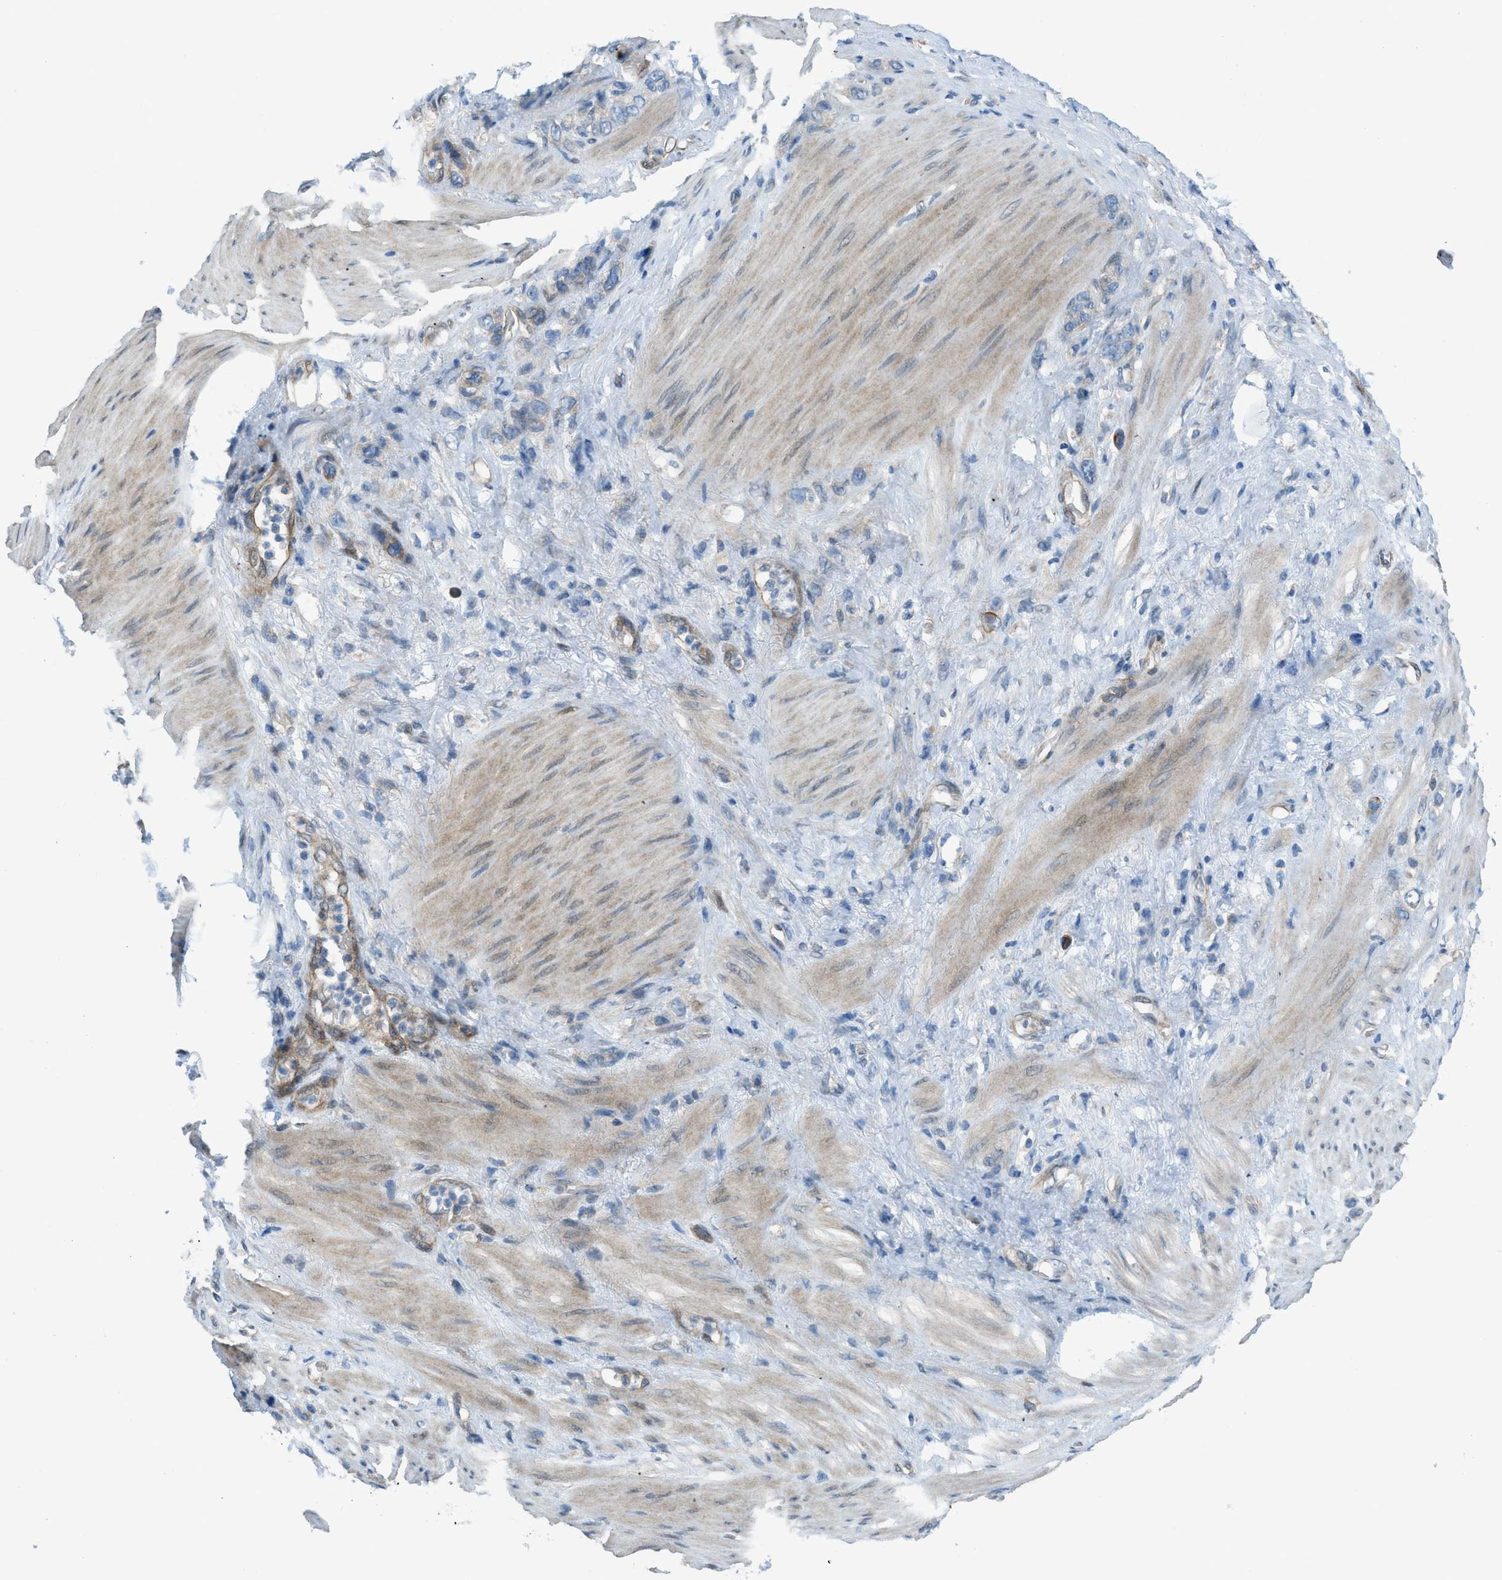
{"staining": {"intensity": "weak", "quantity": "<25%", "location": "cytoplasmic/membranous"}, "tissue": "stomach cancer", "cell_type": "Tumor cells", "image_type": "cancer", "snomed": [{"axis": "morphology", "description": "Adenocarcinoma, NOS"}, {"axis": "morphology", "description": "Adenocarcinoma, High grade"}, {"axis": "topography", "description": "Stomach, upper"}, {"axis": "topography", "description": "Stomach, lower"}], "caption": "Micrograph shows no protein staining in tumor cells of stomach cancer (adenocarcinoma) tissue.", "gene": "PRKN", "patient": {"sex": "female", "age": 65}}